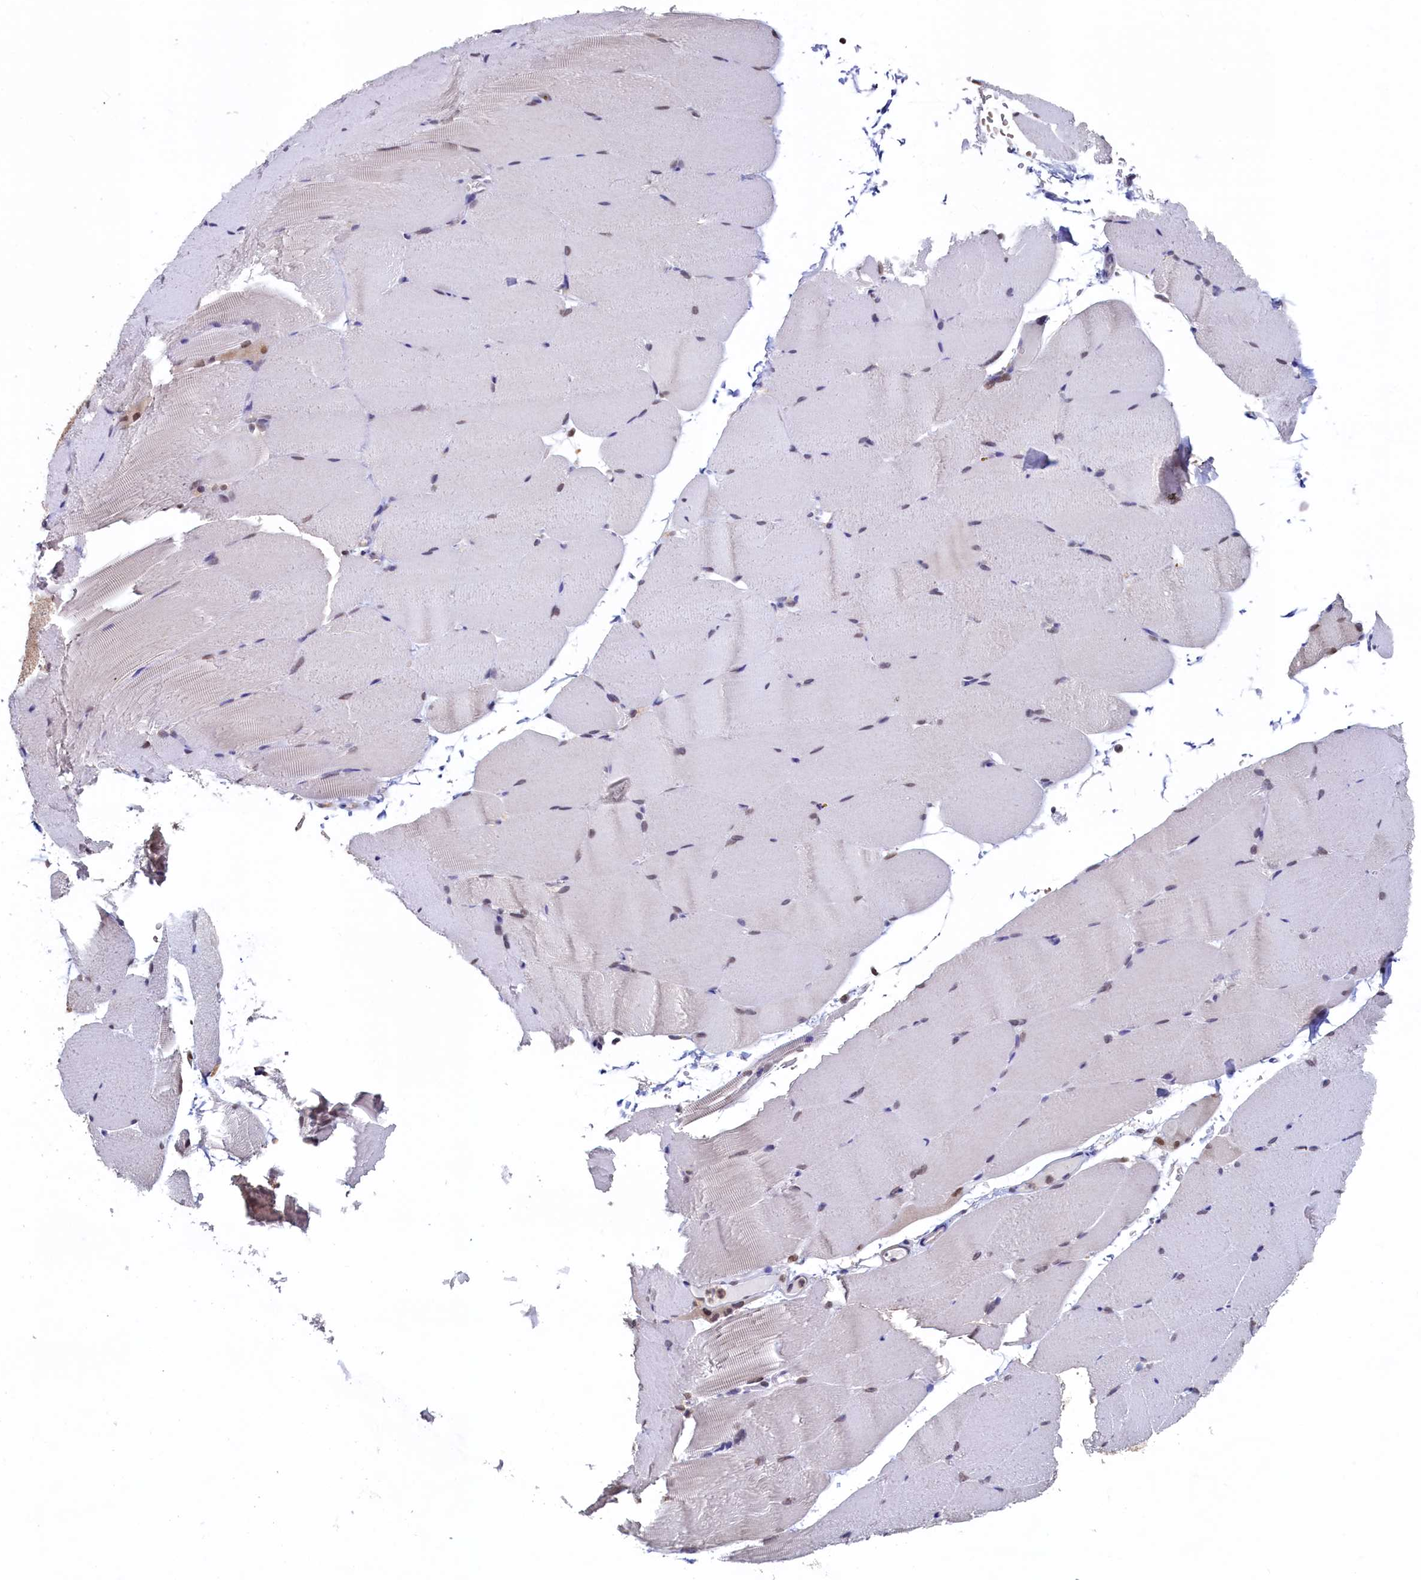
{"staining": {"intensity": "weak", "quantity": "25%-75%", "location": "nuclear"}, "tissue": "skeletal muscle", "cell_type": "Myocytes", "image_type": "normal", "snomed": [{"axis": "morphology", "description": "Normal tissue, NOS"}, {"axis": "topography", "description": "Skeletal muscle"}, {"axis": "topography", "description": "Parathyroid gland"}], "caption": "Immunohistochemical staining of benign skeletal muscle shows weak nuclear protein staining in approximately 25%-75% of myocytes. (Brightfield microscopy of DAB IHC at high magnification).", "gene": "AHCY", "patient": {"sex": "female", "age": 37}}